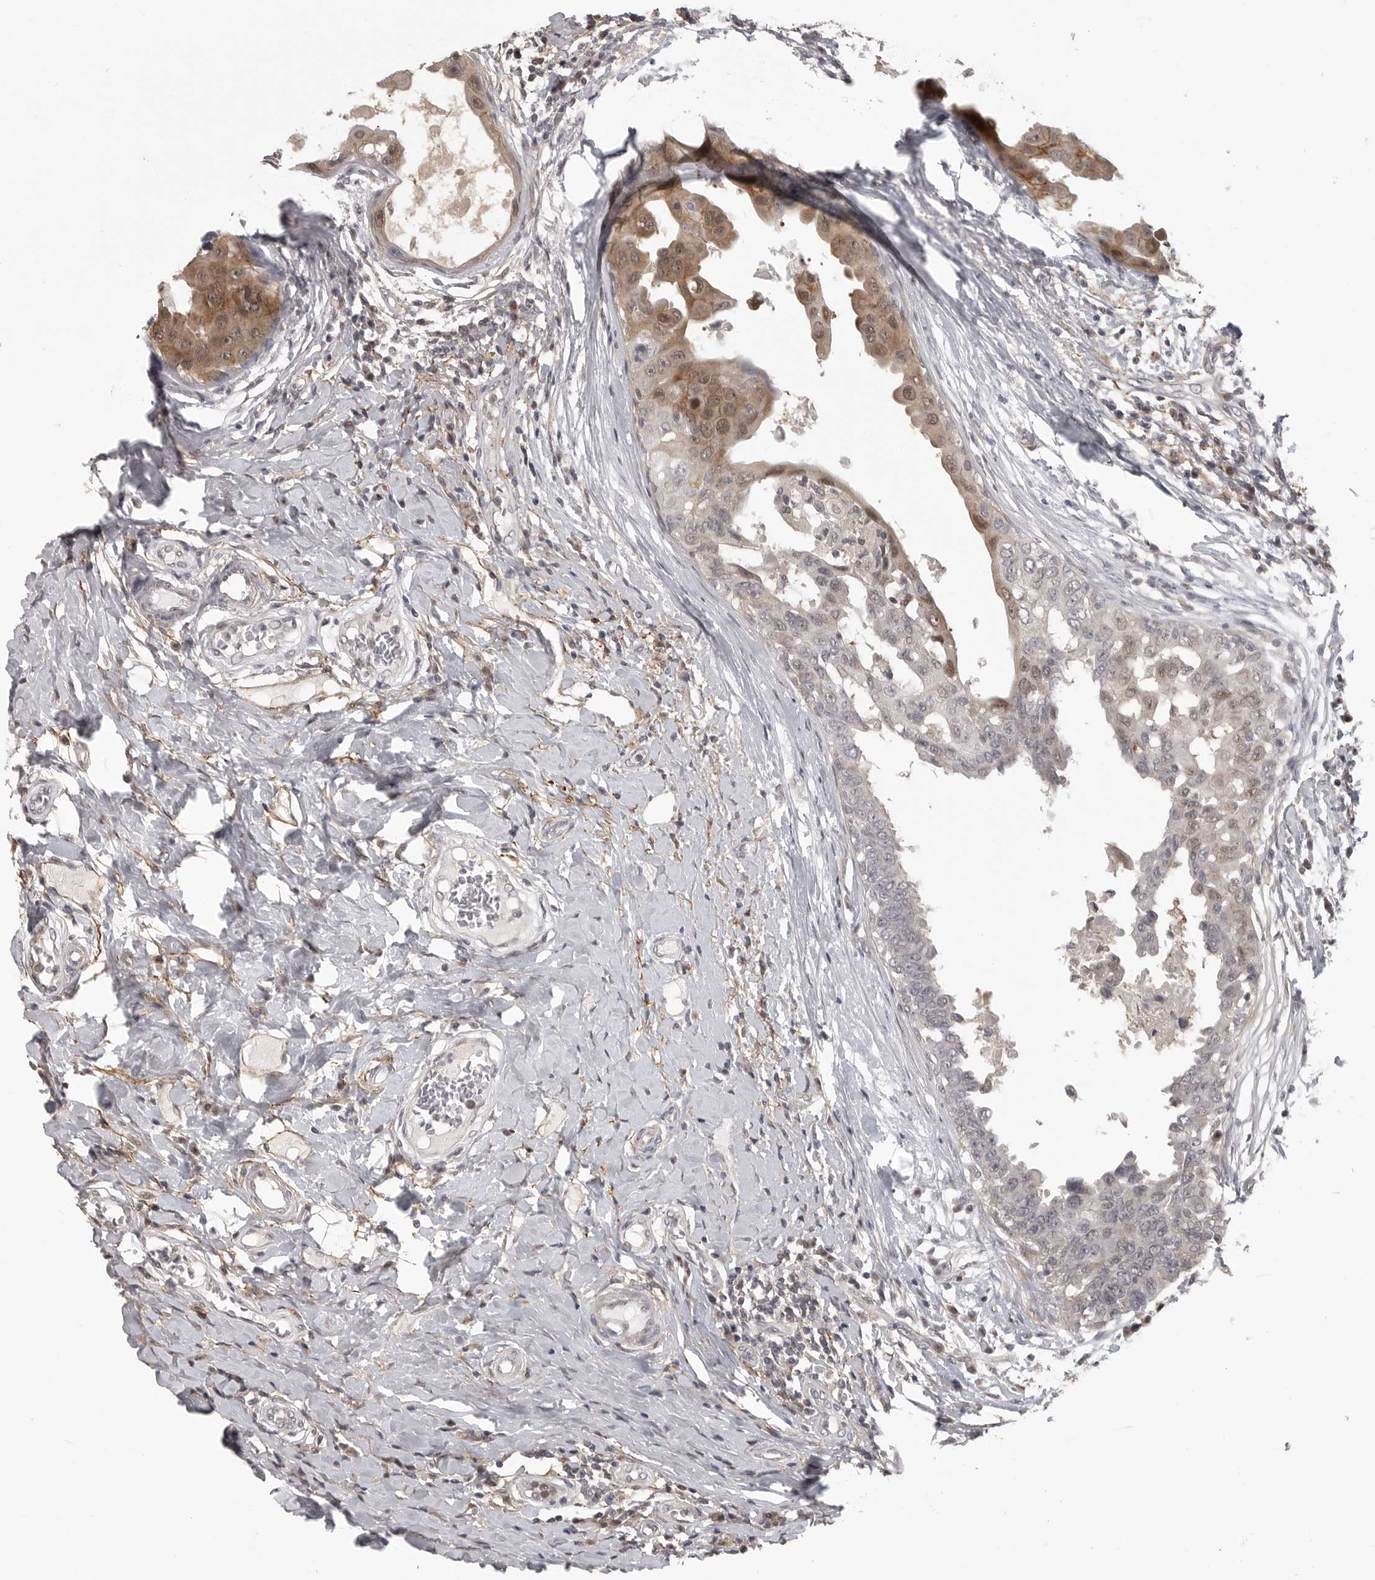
{"staining": {"intensity": "moderate", "quantity": ">75%", "location": "cytoplasmic/membranous,nuclear"}, "tissue": "breast cancer", "cell_type": "Tumor cells", "image_type": "cancer", "snomed": [{"axis": "morphology", "description": "Duct carcinoma"}, {"axis": "topography", "description": "Breast"}], "caption": "High-power microscopy captured an IHC image of breast cancer, revealing moderate cytoplasmic/membranous and nuclear staining in approximately >75% of tumor cells. (Brightfield microscopy of DAB IHC at high magnification).", "gene": "UROD", "patient": {"sex": "female", "age": 27}}